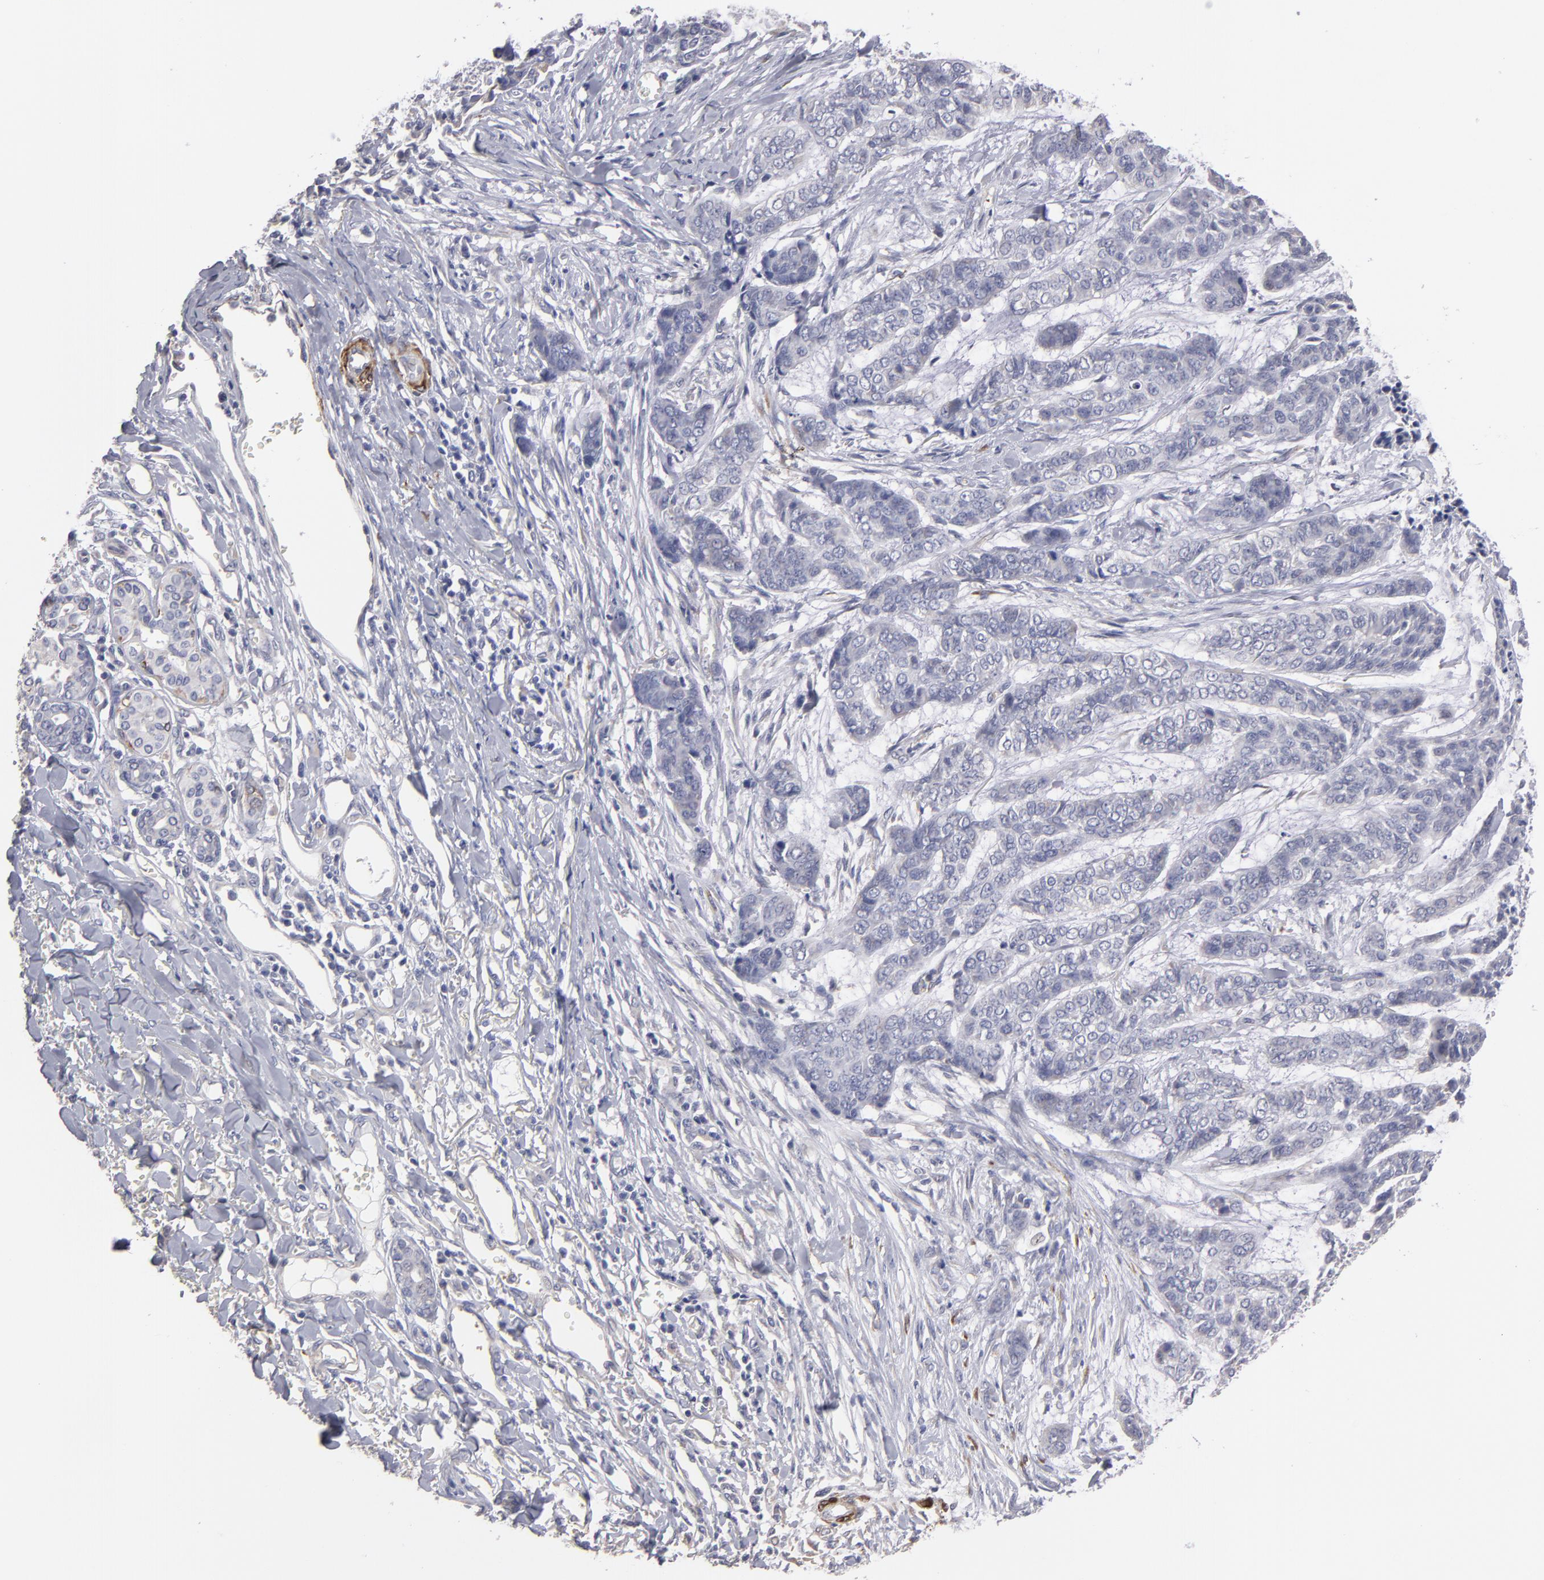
{"staining": {"intensity": "negative", "quantity": "none", "location": "none"}, "tissue": "skin cancer", "cell_type": "Tumor cells", "image_type": "cancer", "snomed": [{"axis": "morphology", "description": "Basal cell carcinoma"}, {"axis": "topography", "description": "Skin"}], "caption": "An immunohistochemistry photomicrograph of skin cancer is shown. There is no staining in tumor cells of skin cancer. The staining is performed using DAB (3,3'-diaminobenzidine) brown chromogen with nuclei counter-stained in using hematoxylin.", "gene": "SLMAP", "patient": {"sex": "female", "age": 64}}